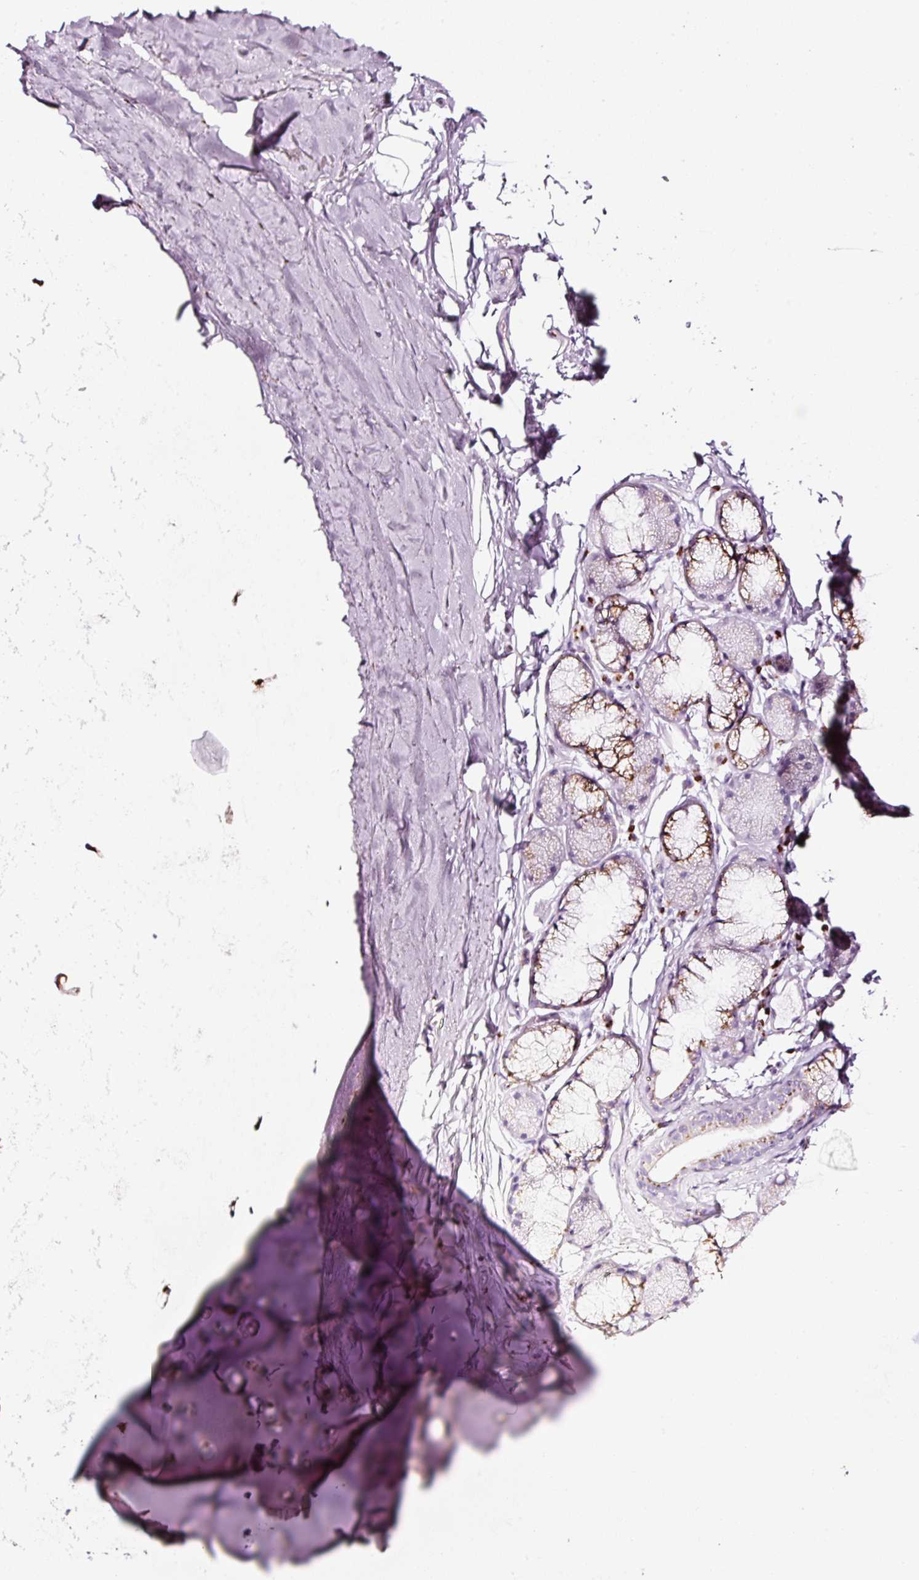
{"staining": {"intensity": "negative", "quantity": "none", "location": "none"}, "tissue": "adipose tissue", "cell_type": "Adipocytes", "image_type": "normal", "snomed": [{"axis": "morphology", "description": "Normal tissue, NOS"}, {"axis": "morphology", "description": "Squamous cell carcinoma, NOS"}, {"axis": "topography", "description": "Bronchus"}, {"axis": "topography", "description": "Lung"}], "caption": "Benign adipose tissue was stained to show a protein in brown. There is no significant positivity in adipocytes.", "gene": "SDF4", "patient": {"sex": "female", "age": 70}}